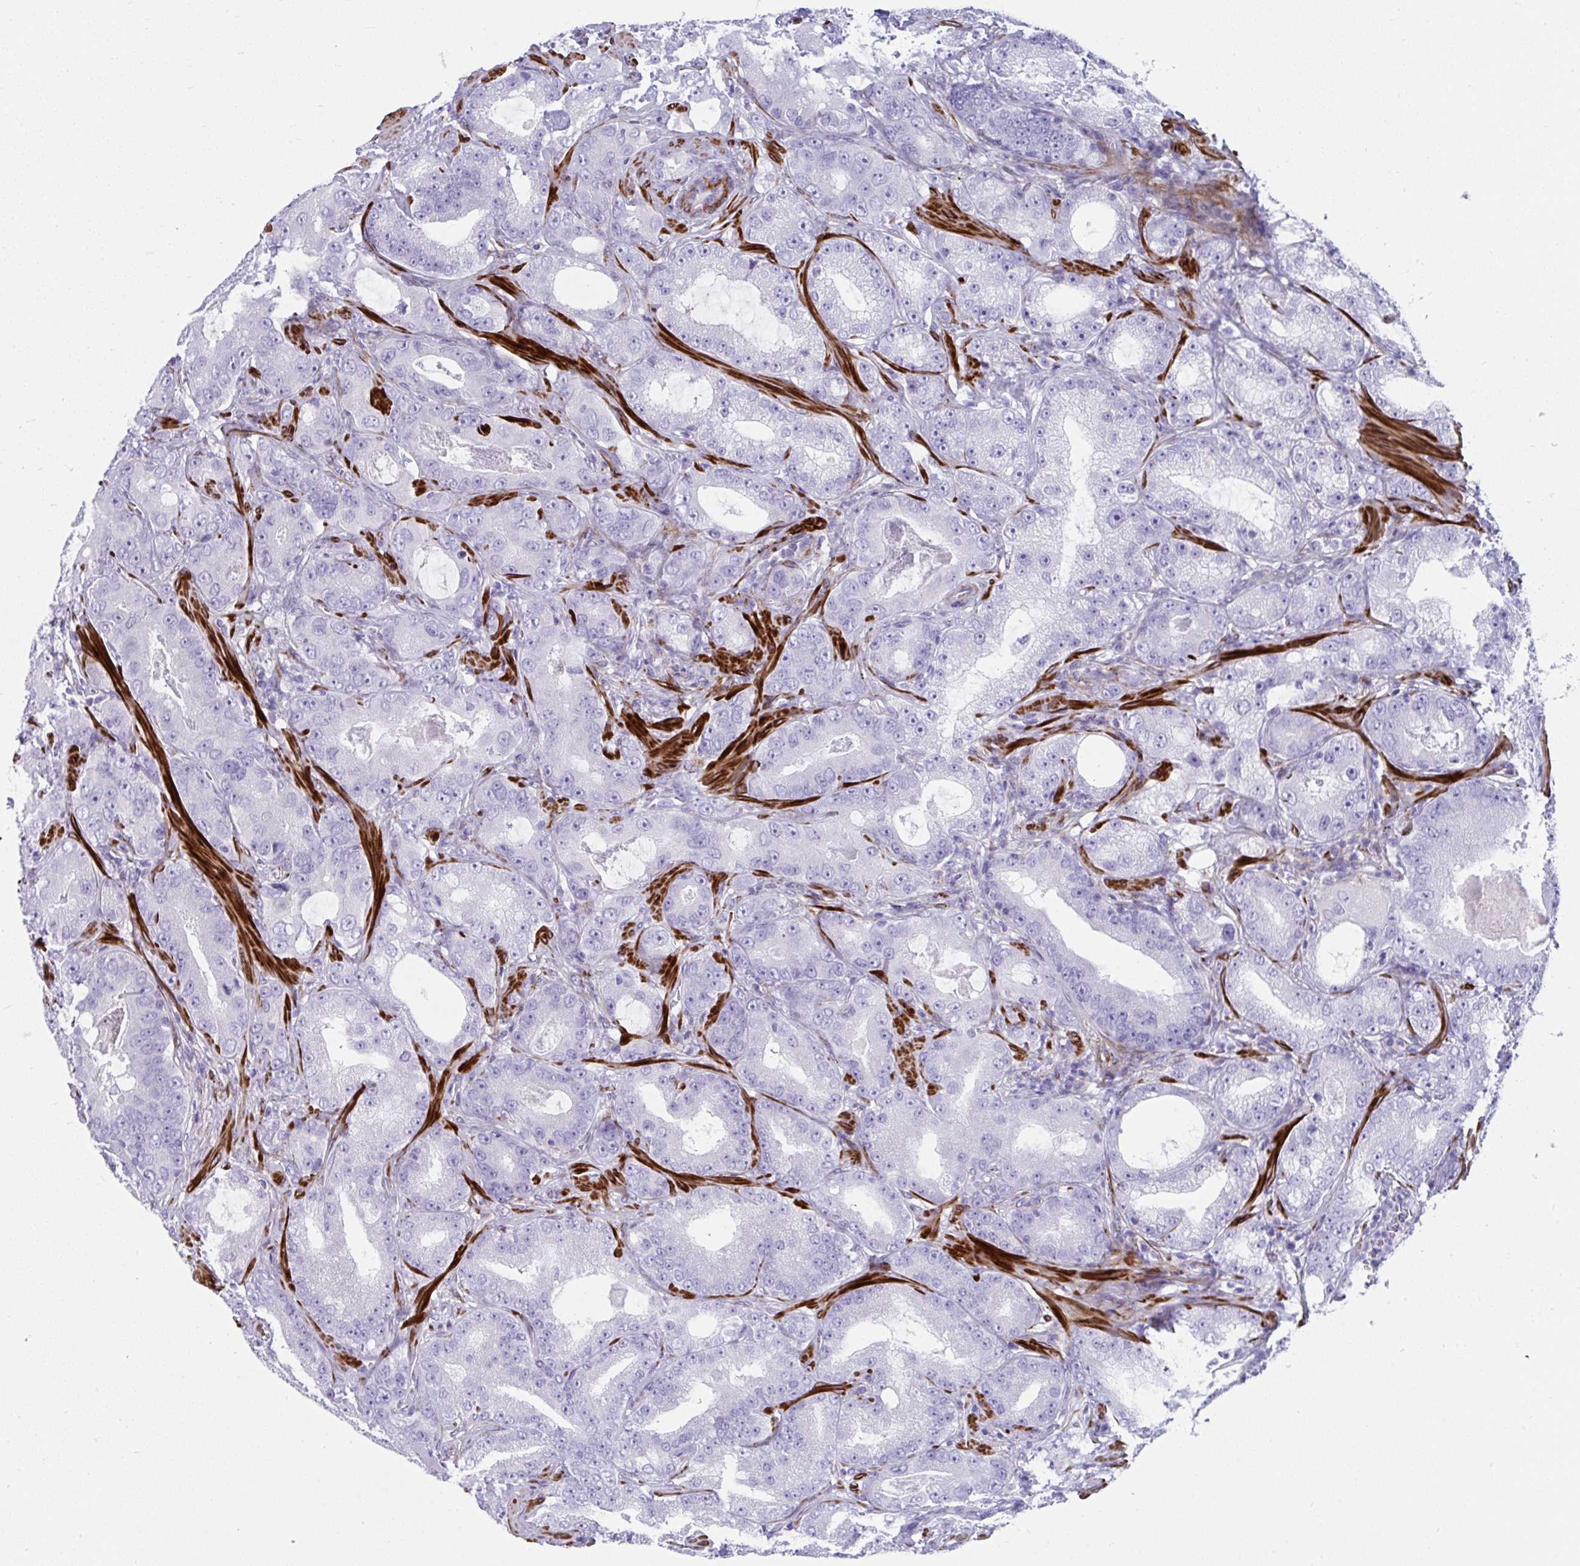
{"staining": {"intensity": "negative", "quantity": "none", "location": "none"}, "tissue": "prostate cancer", "cell_type": "Tumor cells", "image_type": "cancer", "snomed": [{"axis": "morphology", "description": "Adenocarcinoma, High grade"}, {"axis": "topography", "description": "Prostate"}], "caption": "A high-resolution micrograph shows immunohistochemistry (IHC) staining of prostate adenocarcinoma (high-grade), which exhibits no significant expression in tumor cells. Nuclei are stained in blue.", "gene": "GRXCR2", "patient": {"sex": "male", "age": 65}}